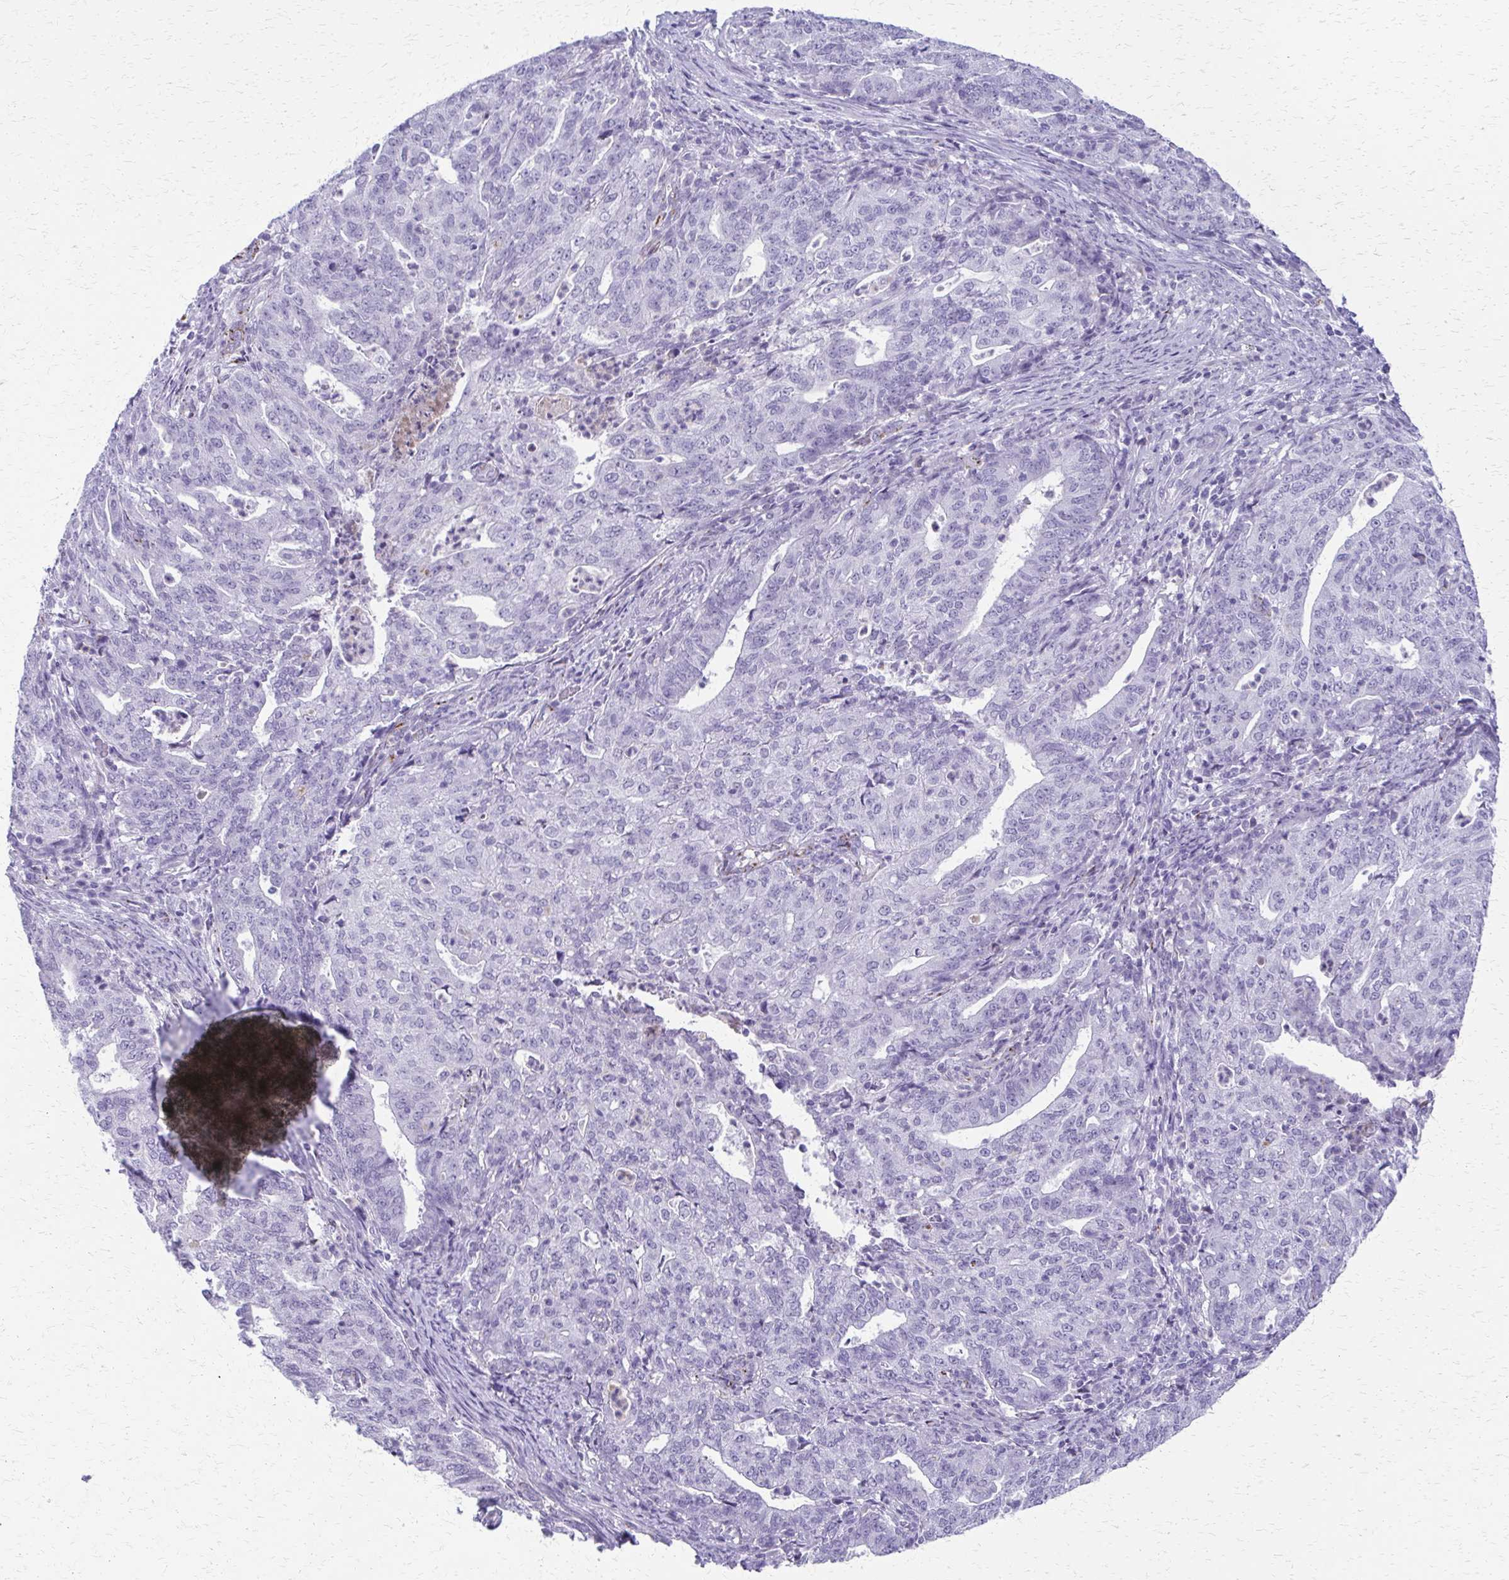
{"staining": {"intensity": "negative", "quantity": "none", "location": "none"}, "tissue": "endometrial cancer", "cell_type": "Tumor cells", "image_type": "cancer", "snomed": [{"axis": "morphology", "description": "Adenocarcinoma, NOS"}, {"axis": "topography", "description": "Endometrium"}], "caption": "Immunohistochemistry (IHC) of endometrial cancer reveals no staining in tumor cells. (Brightfield microscopy of DAB IHC at high magnification).", "gene": "FAM162B", "patient": {"sex": "female", "age": 82}}